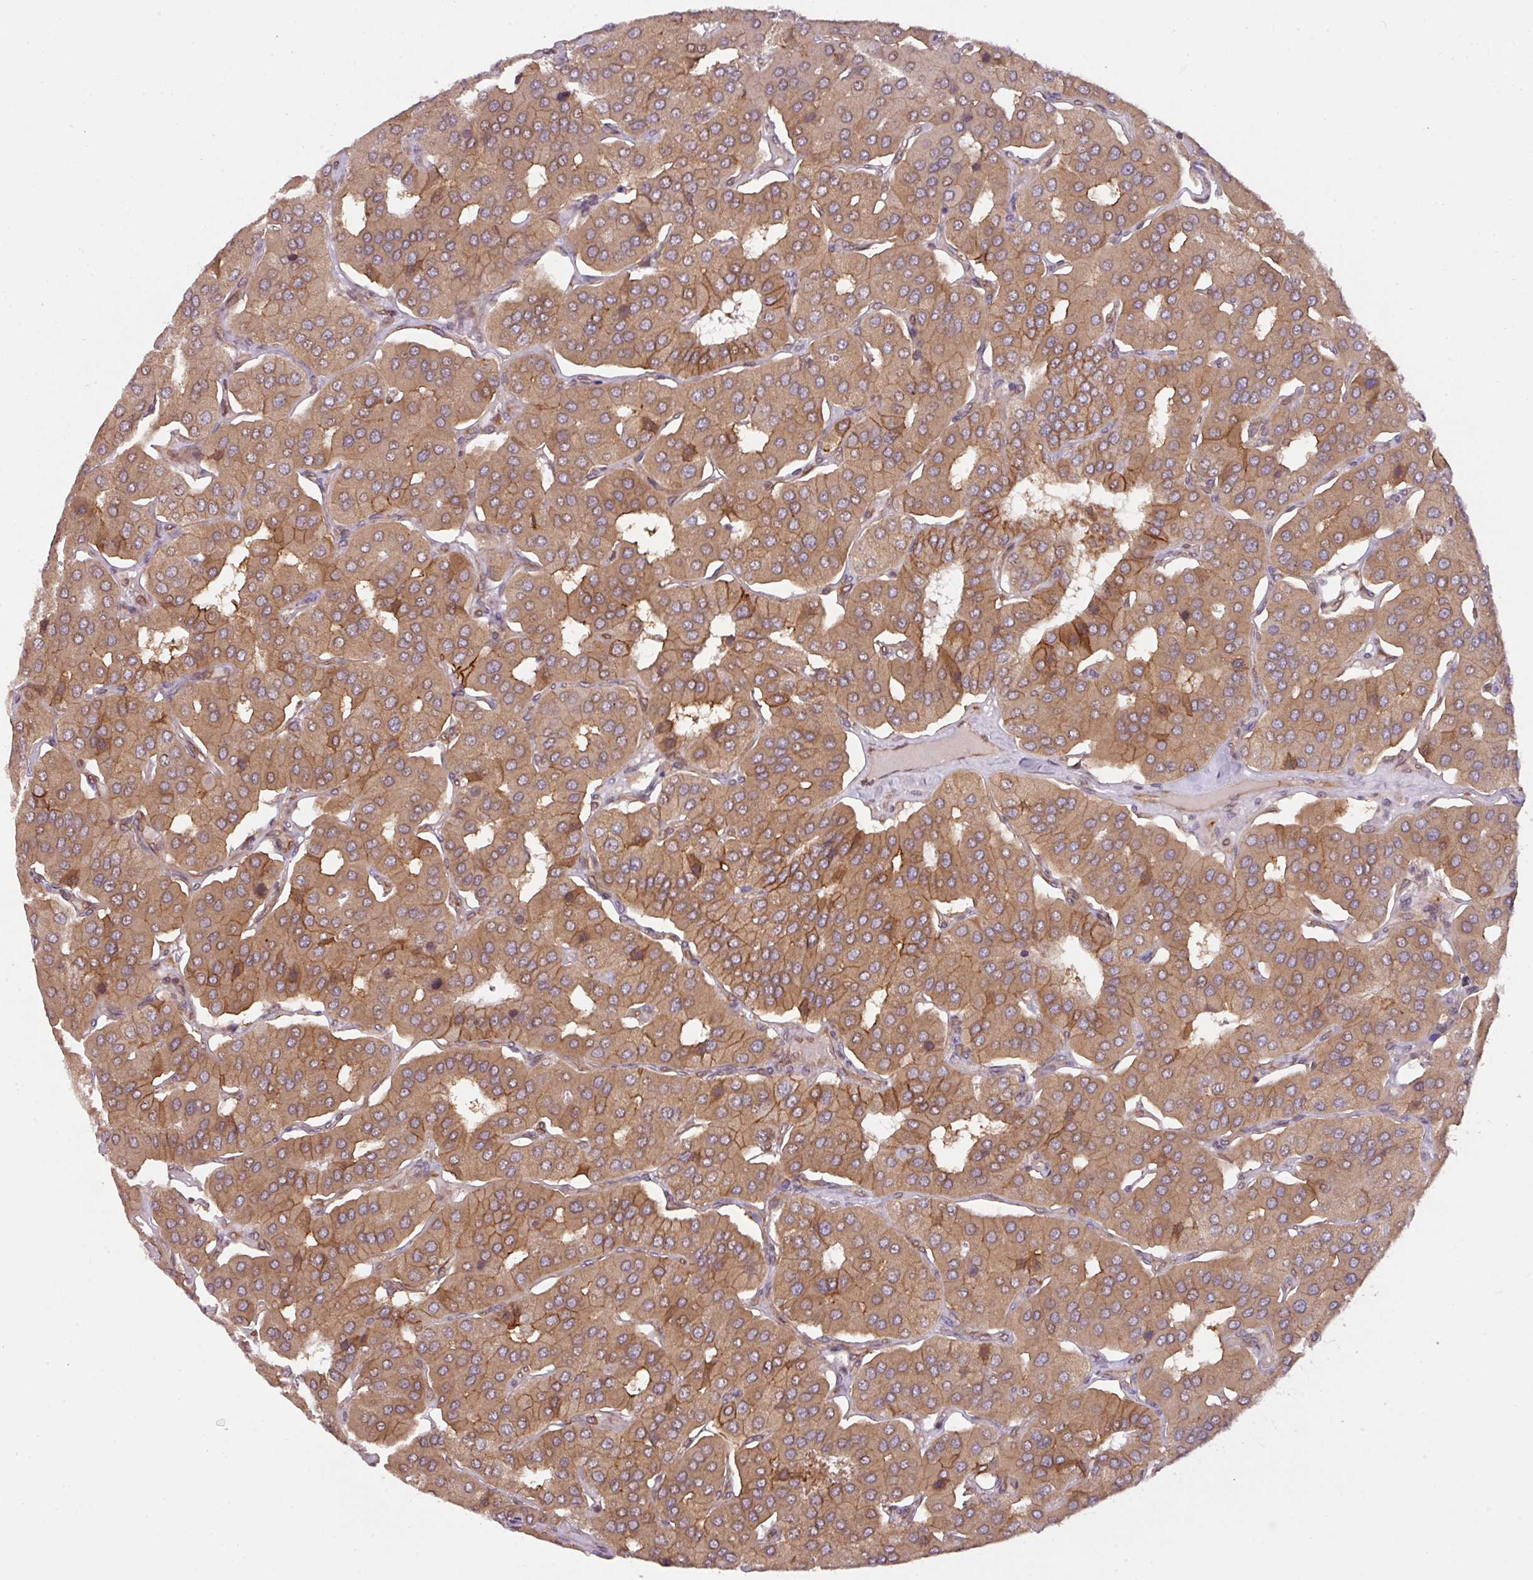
{"staining": {"intensity": "moderate", "quantity": ">75%", "location": "cytoplasmic/membranous"}, "tissue": "parathyroid gland", "cell_type": "Glandular cells", "image_type": "normal", "snomed": [{"axis": "morphology", "description": "Normal tissue, NOS"}, {"axis": "morphology", "description": "Adenoma, NOS"}, {"axis": "topography", "description": "Parathyroid gland"}], "caption": "Protein staining reveals moderate cytoplasmic/membranous positivity in approximately >75% of glandular cells in benign parathyroid gland.", "gene": "CYFIP2", "patient": {"sex": "female", "age": 86}}